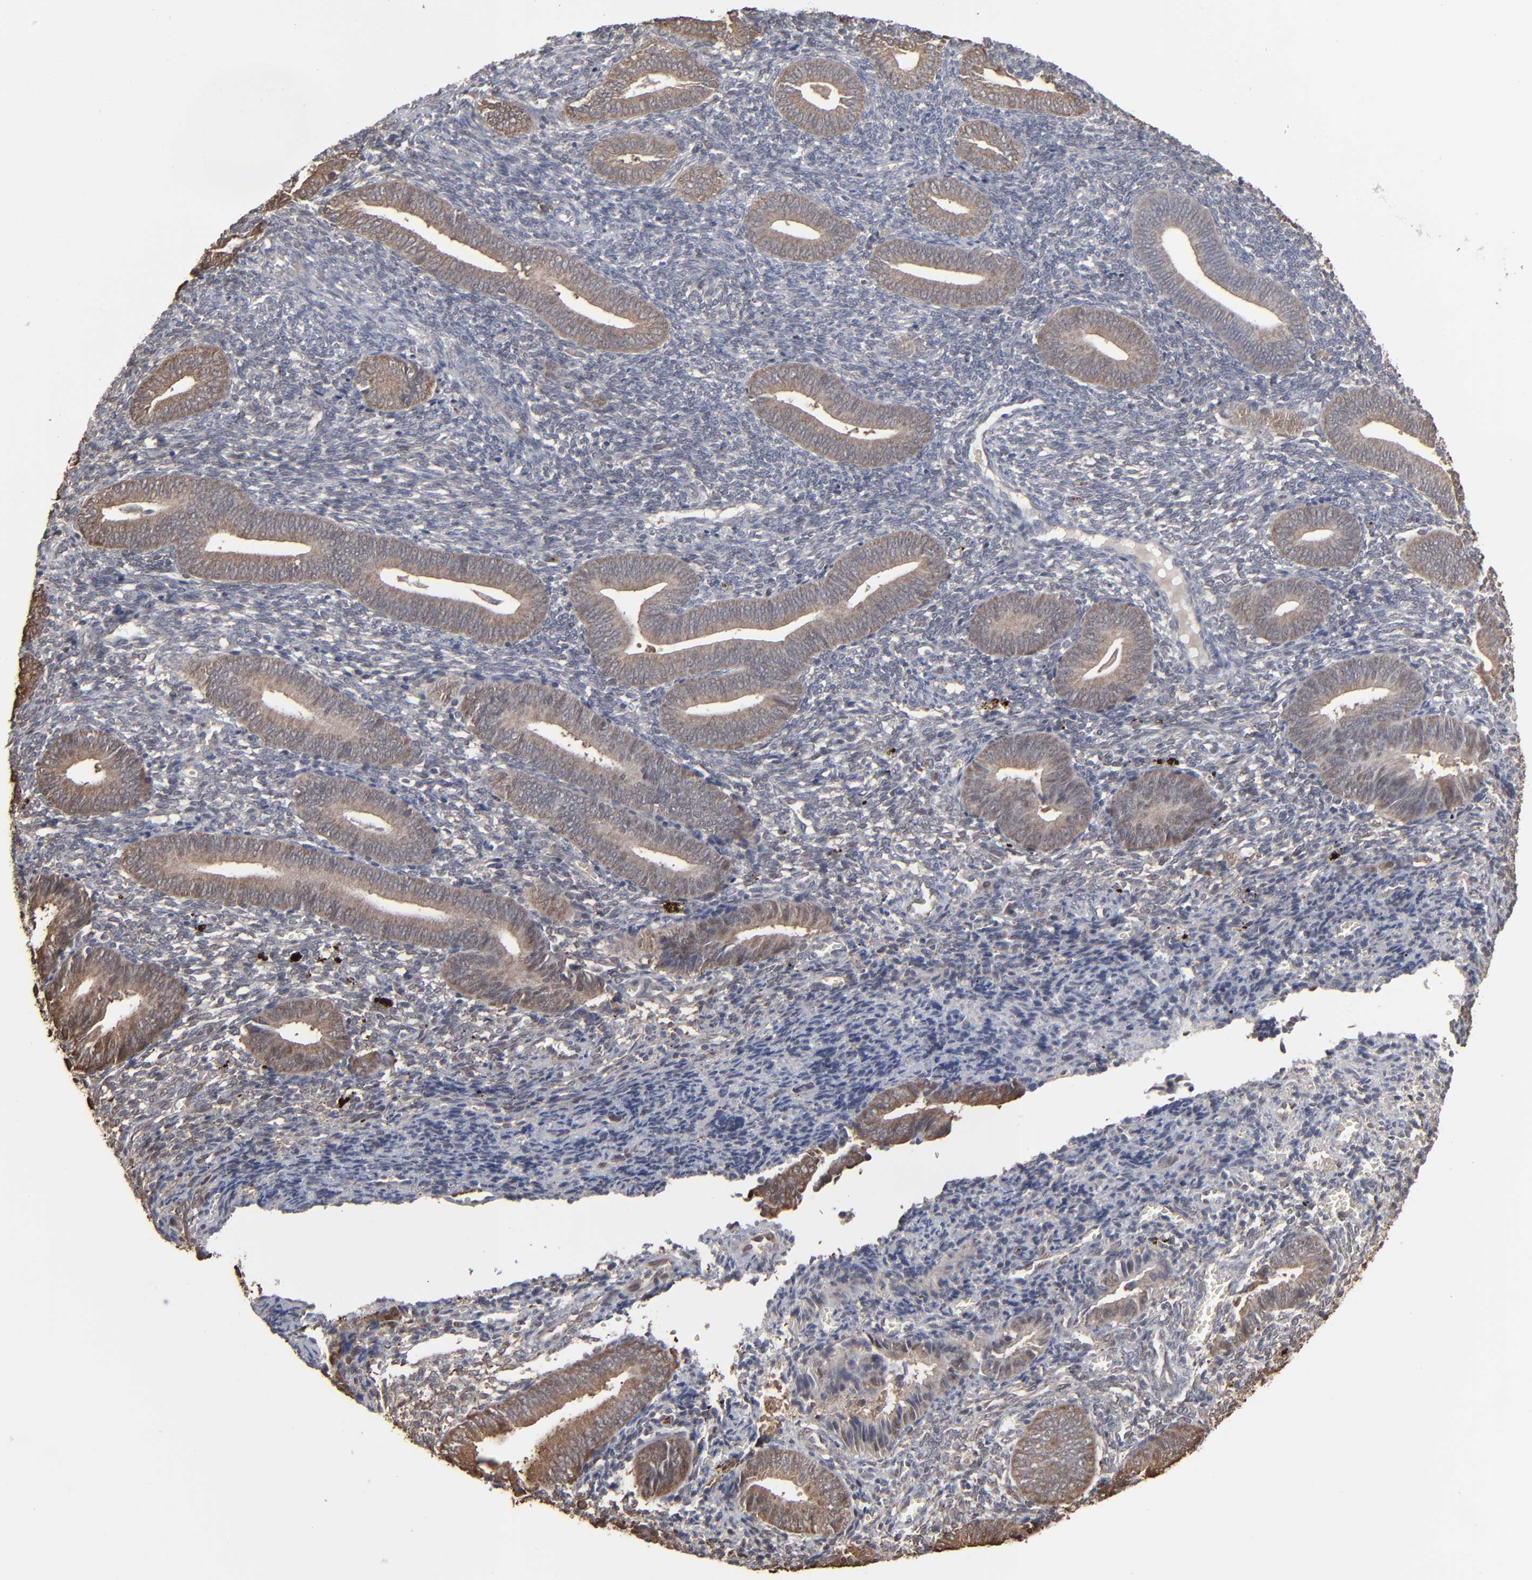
{"staining": {"intensity": "weak", "quantity": "25%-75%", "location": "cytoplasmic/membranous"}, "tissue": "endometrium", "cell_type": "Cells in endometrial stroma", "image_type": "normal", "snomed": [{"axis": "morphology", "description": "Normal tissue, NOS"}, {"axis": "topography", "description": "Uterus"}, {"axis": "topography", "description": "Endometrium"}], "caption": "Immunohistochemistry (IHC) of unremarkable human endometrium demonstrates low levels of weak cytoplasmic/membranous positivity in about 25%-75% of cells in endometrial stroma.", "gene": "NME1", "patient": {"sex": "female", "age": 33}}